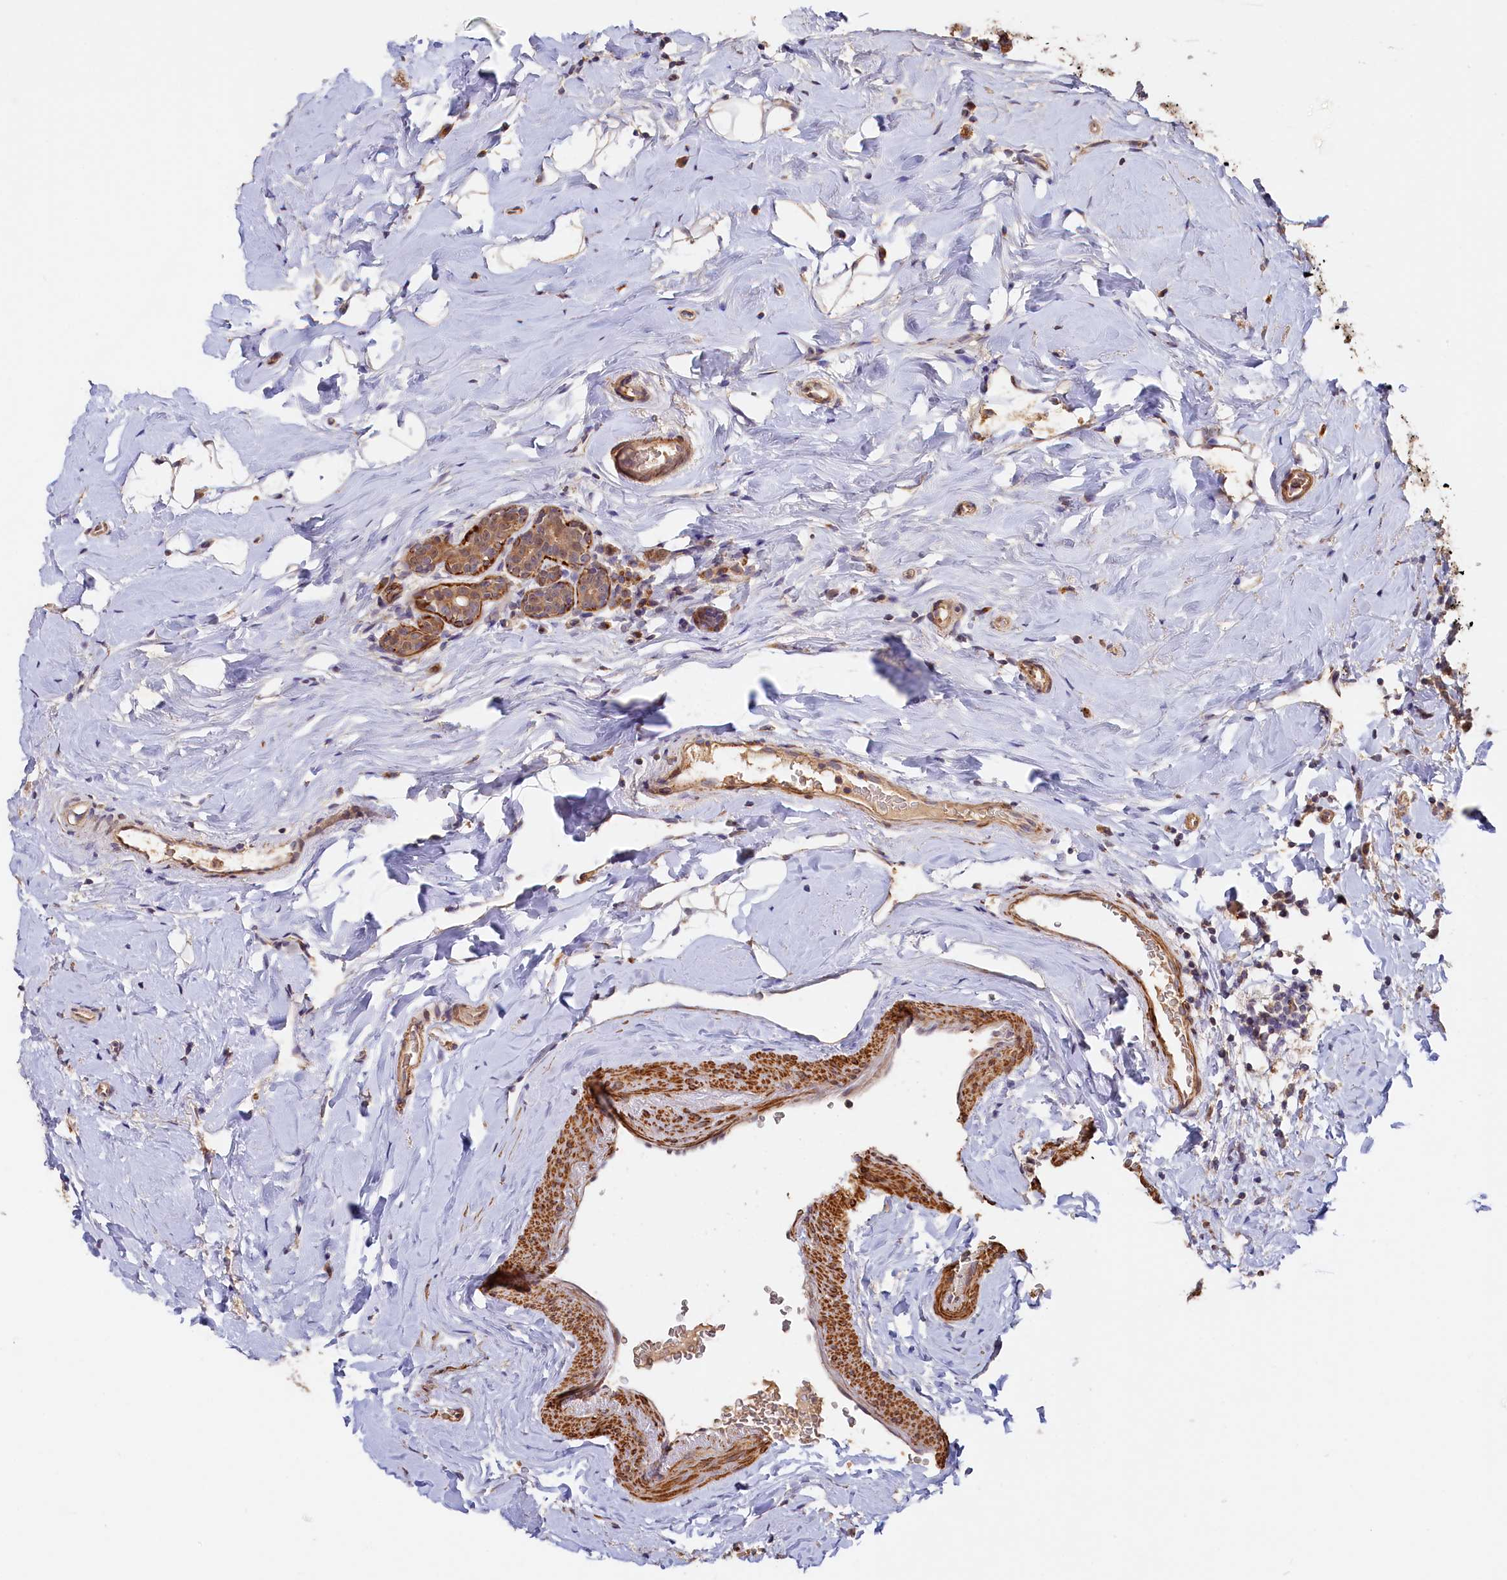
{"staining": {"intensity": "moderate", "quantity": ">75%", "location": "cytoplasmic/membranous"}, "tissue": "breast cancer", "cell_type": "Tumor cells", "image_type": "cancer", "snomed": [{"axis": "morphology", "description": "Normal tissue, NOS"}, {"axis": "morphology", "description": "Lobular carcinoma"}, {"axis": "topography", "description": "Breast"}], "caption": "IHC histopathology image of breast cancer (lobular carcinoma) stained for a protein (brown), which shows medium levels of moderate cytoplasmic/membranous positivity in approximately >75% of tumor cells.", "gene": "TANGO6", "patient": {"sex": "female", "age": 47}}